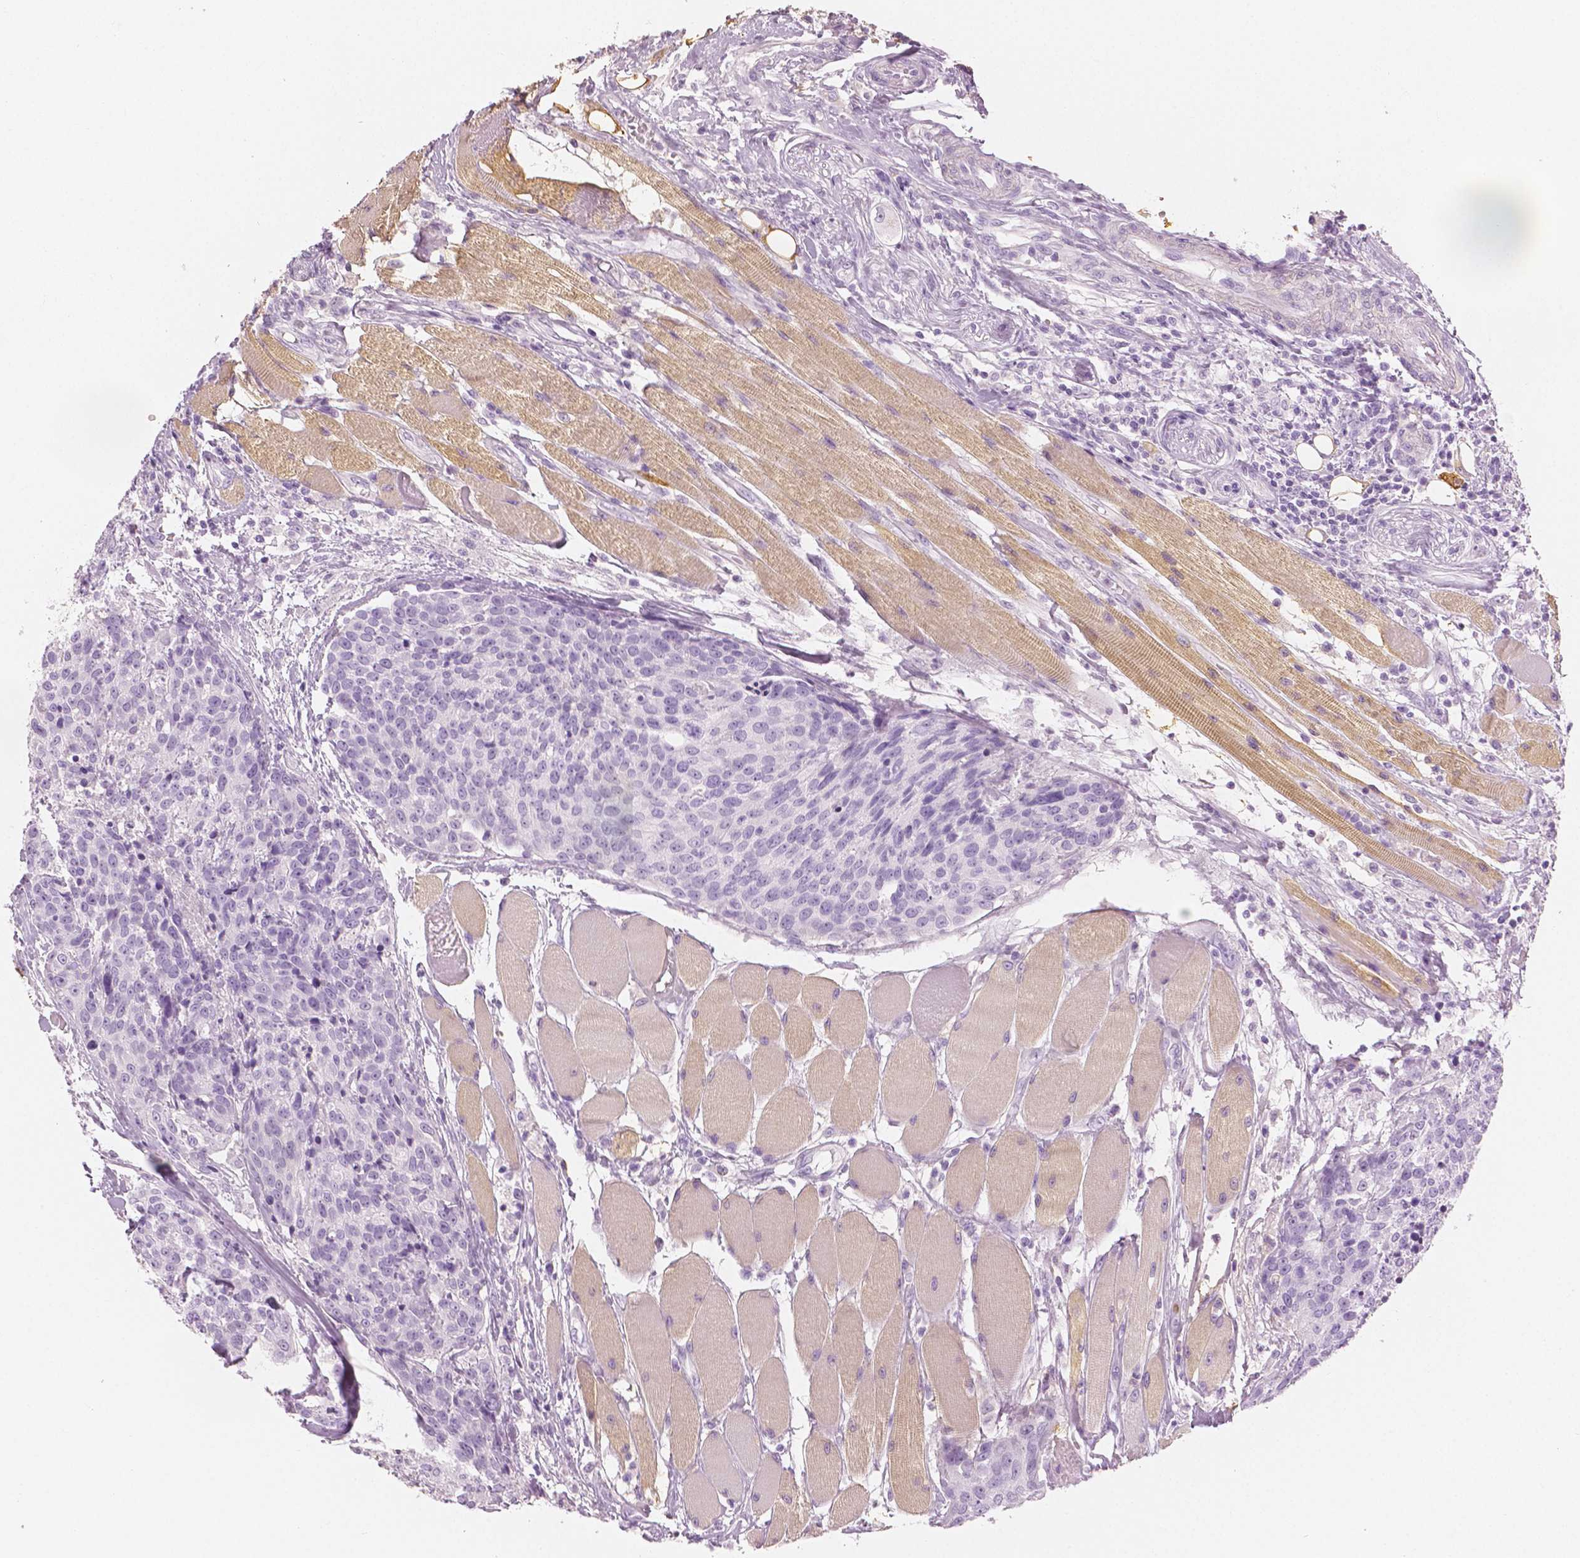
{"staining": {"intensity": "negative", "quantity": "none", "location": "none"}, "tissue": "head and neck cancer", "cell_type": "Tumor cells", "image_type": "cancer", "snomed": [{"axis": "morphology", "description": "Squamous cell carcinoma, NOS"}, {"axis": "topography", "description": "Oral tissue"}, {"axis": "topography", "description": "Head-Neck"}], "caption": "There is no significant positivity in tumor cells of squamous cell carcinoma (head and neck).", "gene": "PLIN4", "patient": {"sex": "male", "age": 64}}